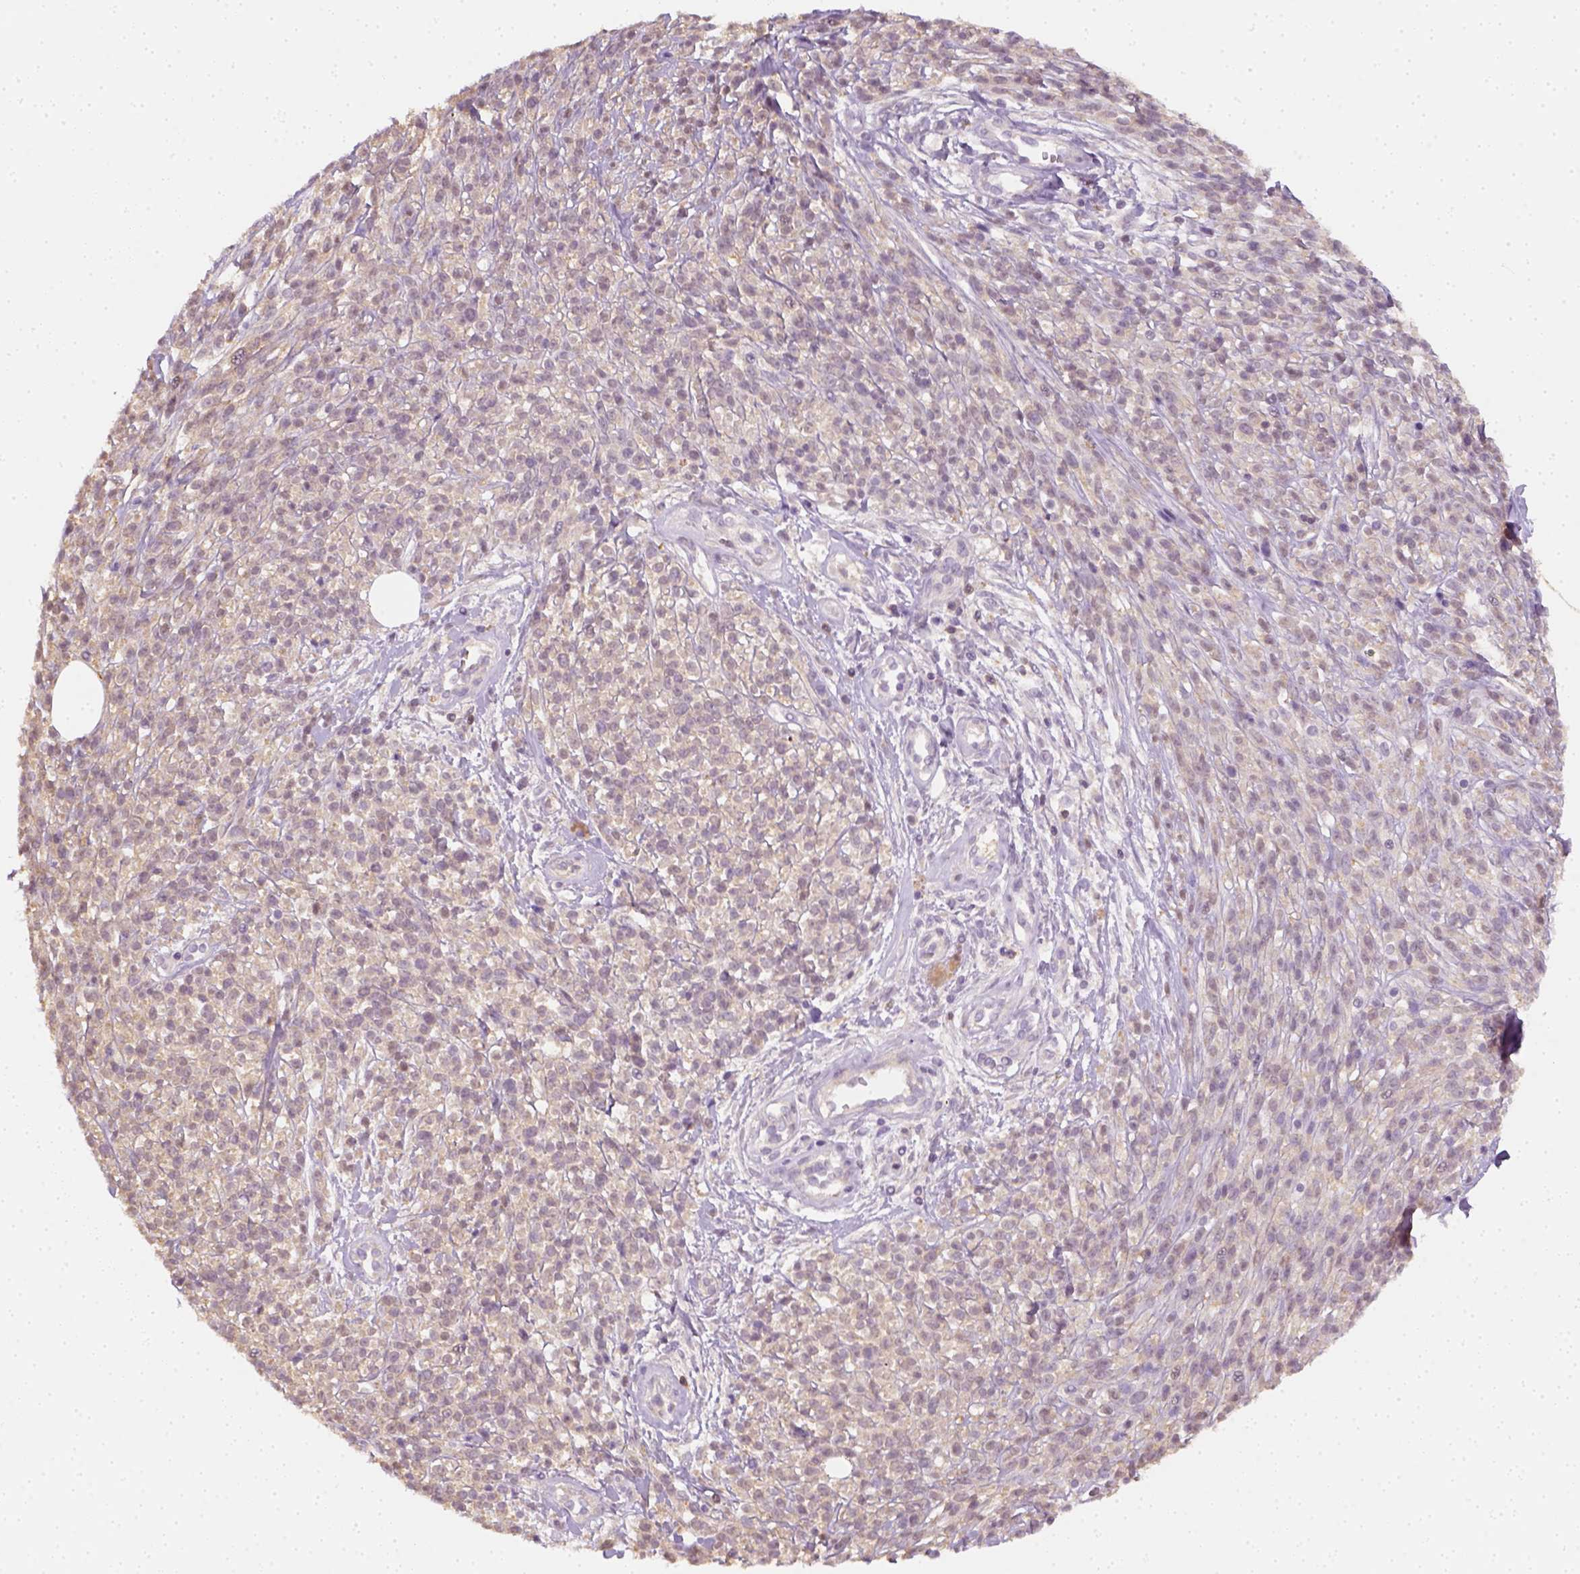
{"staining": {"intensity": "weak", "quantity": ">75%", "location": "cytoplasmic/membranous"}, "tissue": "melanoma", "cell_type": "Tumor cells", "image_type": "cancer", "snomed": [{"axis": "morphology", "description": "Malignant melanoma, NOS"}, {"axis": "topography", "description": "Skin"}, {"axis": "topography", "description": "Skin of trunk"}], "caption": "The image exhibits a brown stain indicating the presence of a protein in the cytoplasmic/membranous of tumor cells in malignant melanoma.", "gene": "EPHB1", "patient": {"sex": "male", "age": 74}}